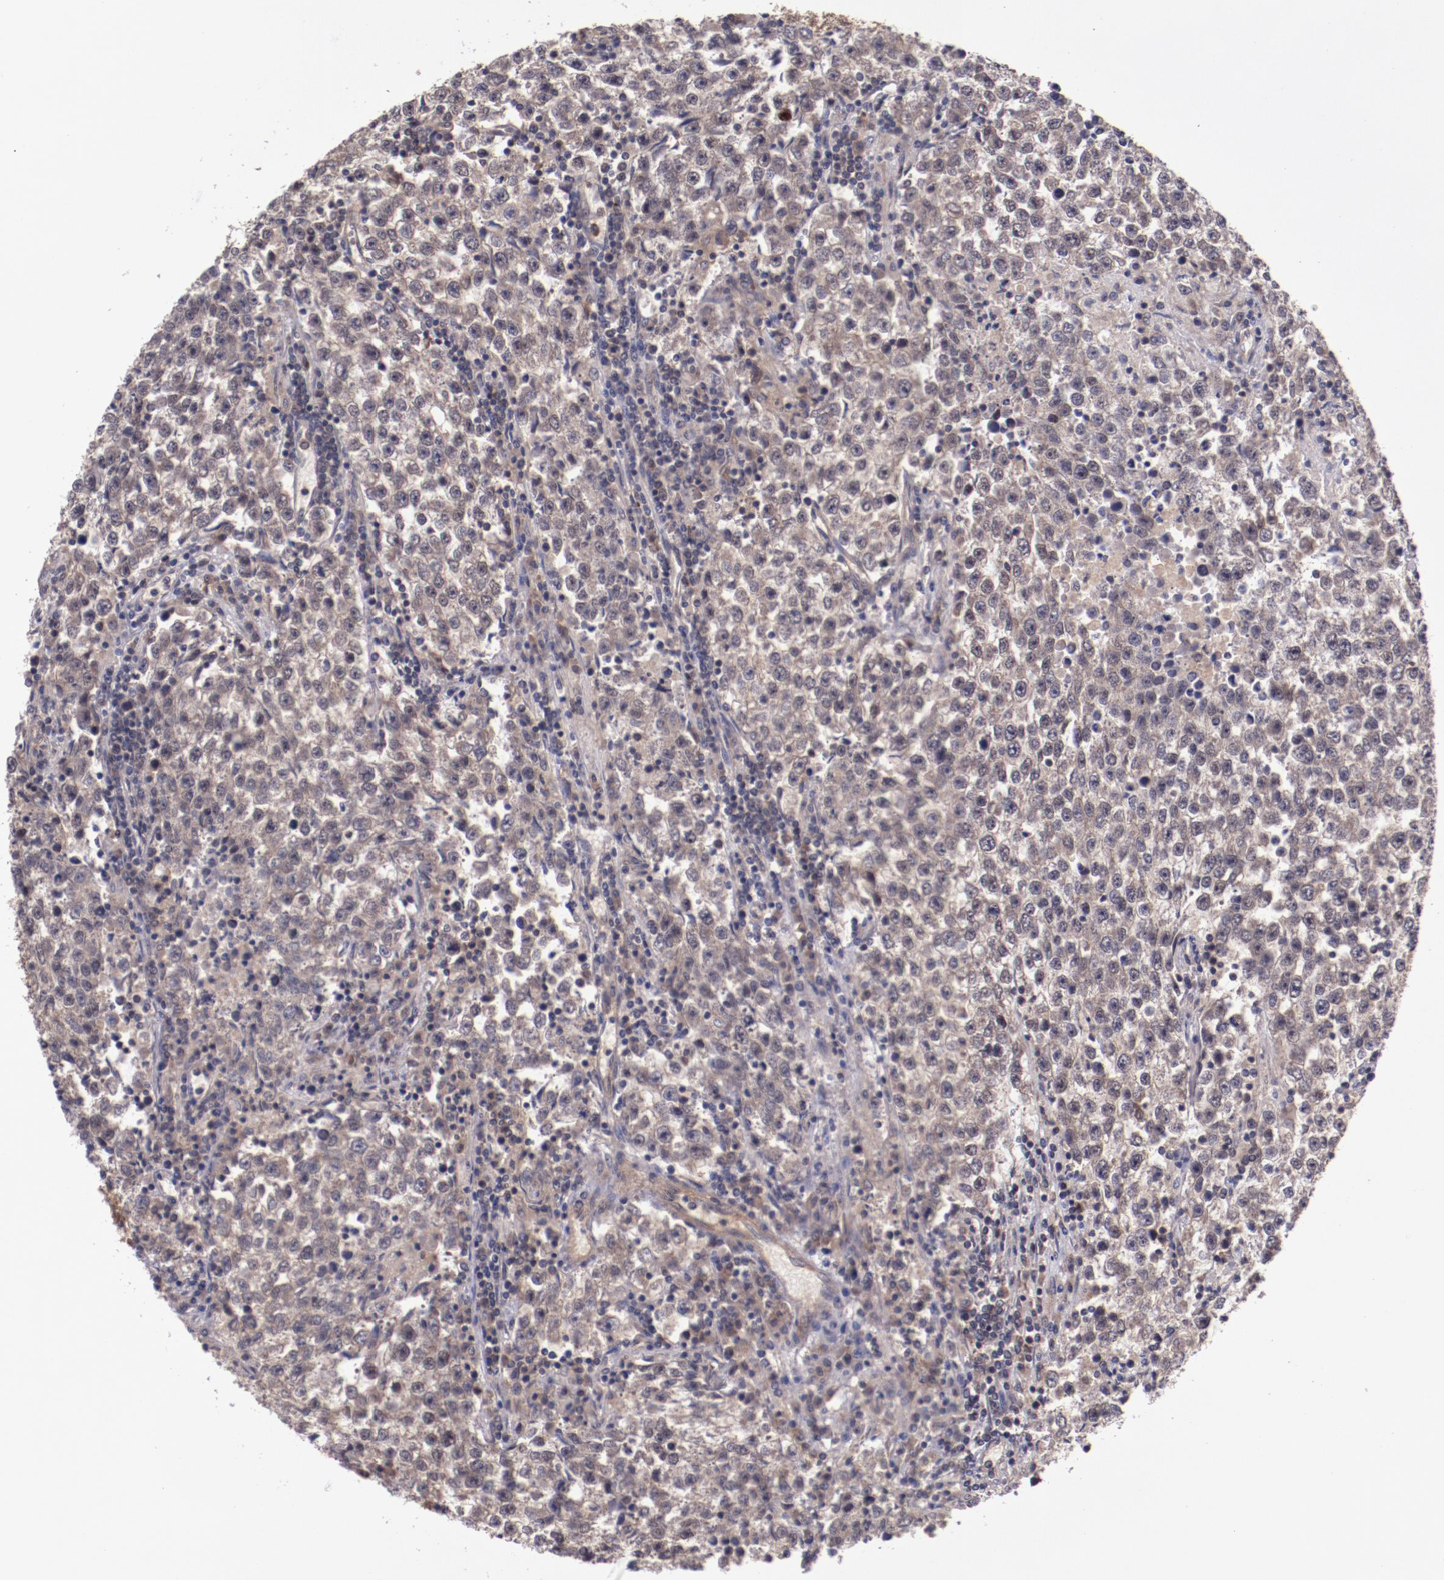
{"staining": {"intensity": "weak", "quantity": ">75%", "location": "cytoplasmic/membranous"}, "tissue": "testis cancer", "cell_type": "Tumor cells", "image_type": "cancer", "snomed": [{"axis": "morphology", "description": "Seminoma, NOS"}, {"axis": "topography", "description": "Testis"}], "caption": "Testis cancer stained with immunohistochemistry (IHC) demonstrates weak cytoplasmic/membranous expression in approximately >75% of tumor cells.", "gene": "FTSJ1", "patient": {"sex": "male", "age": 36}}